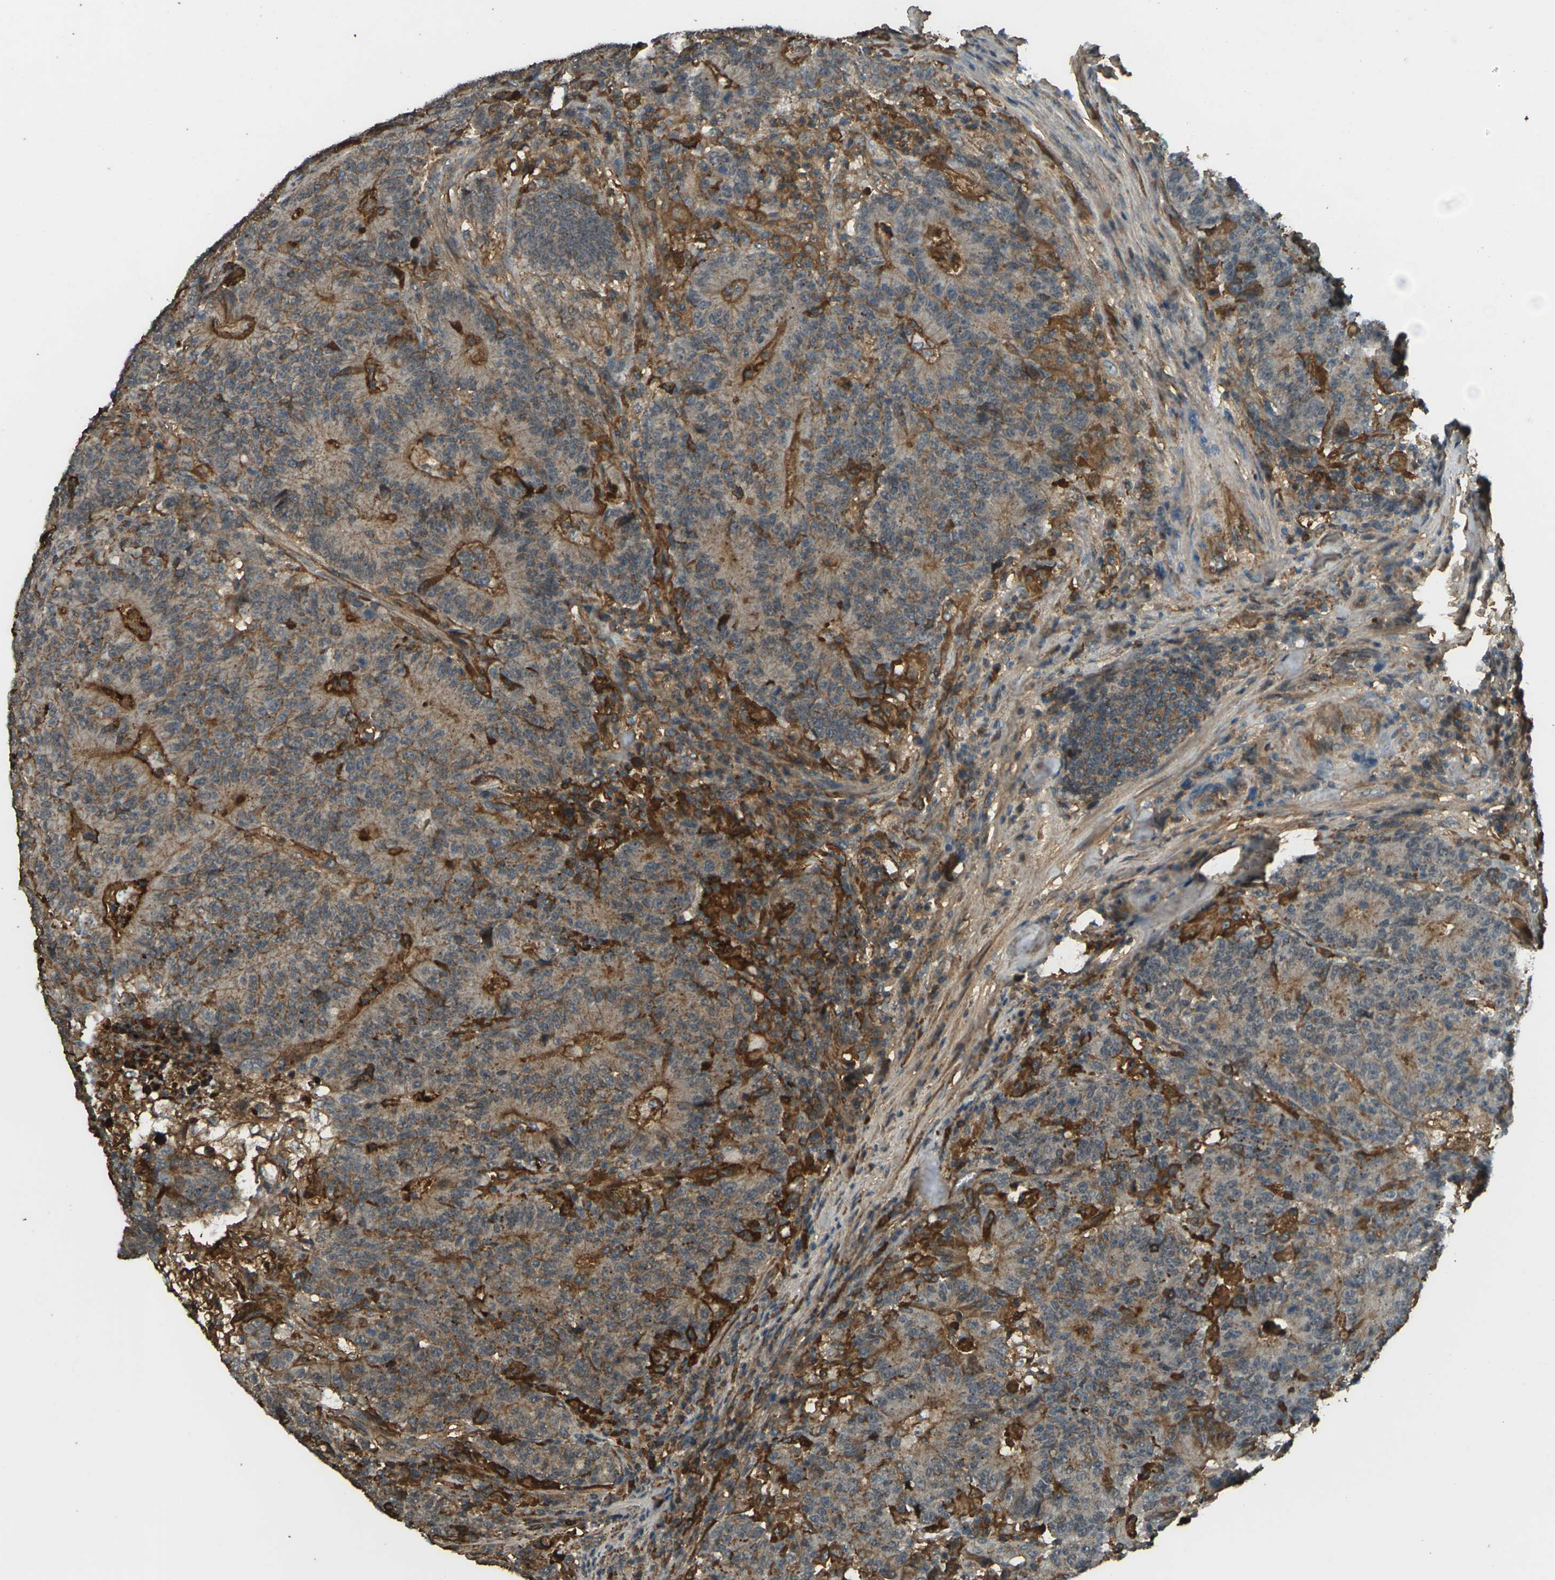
{"staining": {"intensity": "moderate", "quantity": ">75%", "location": "cytoplasmic/membranous"}, "tissue": "colorectal cancer", "cell_type": "Tumor cells", "image_type": "cancer", "snomed": [{"axis": "morphology", "description": "Normal tissue, NOS"}, {"axis": "morphology", "description": "Adenocarcinoma, NOS"}, {"axis": "topography", "description": "Colon"}], "caption": "Colorectal adenocarcinoma tissue exhibits moderate cytoplasmic/membranous staining in about >75% of tumor cells", "gene": "CYP1B1", "patient": {"sex": "female", "age": 75}}